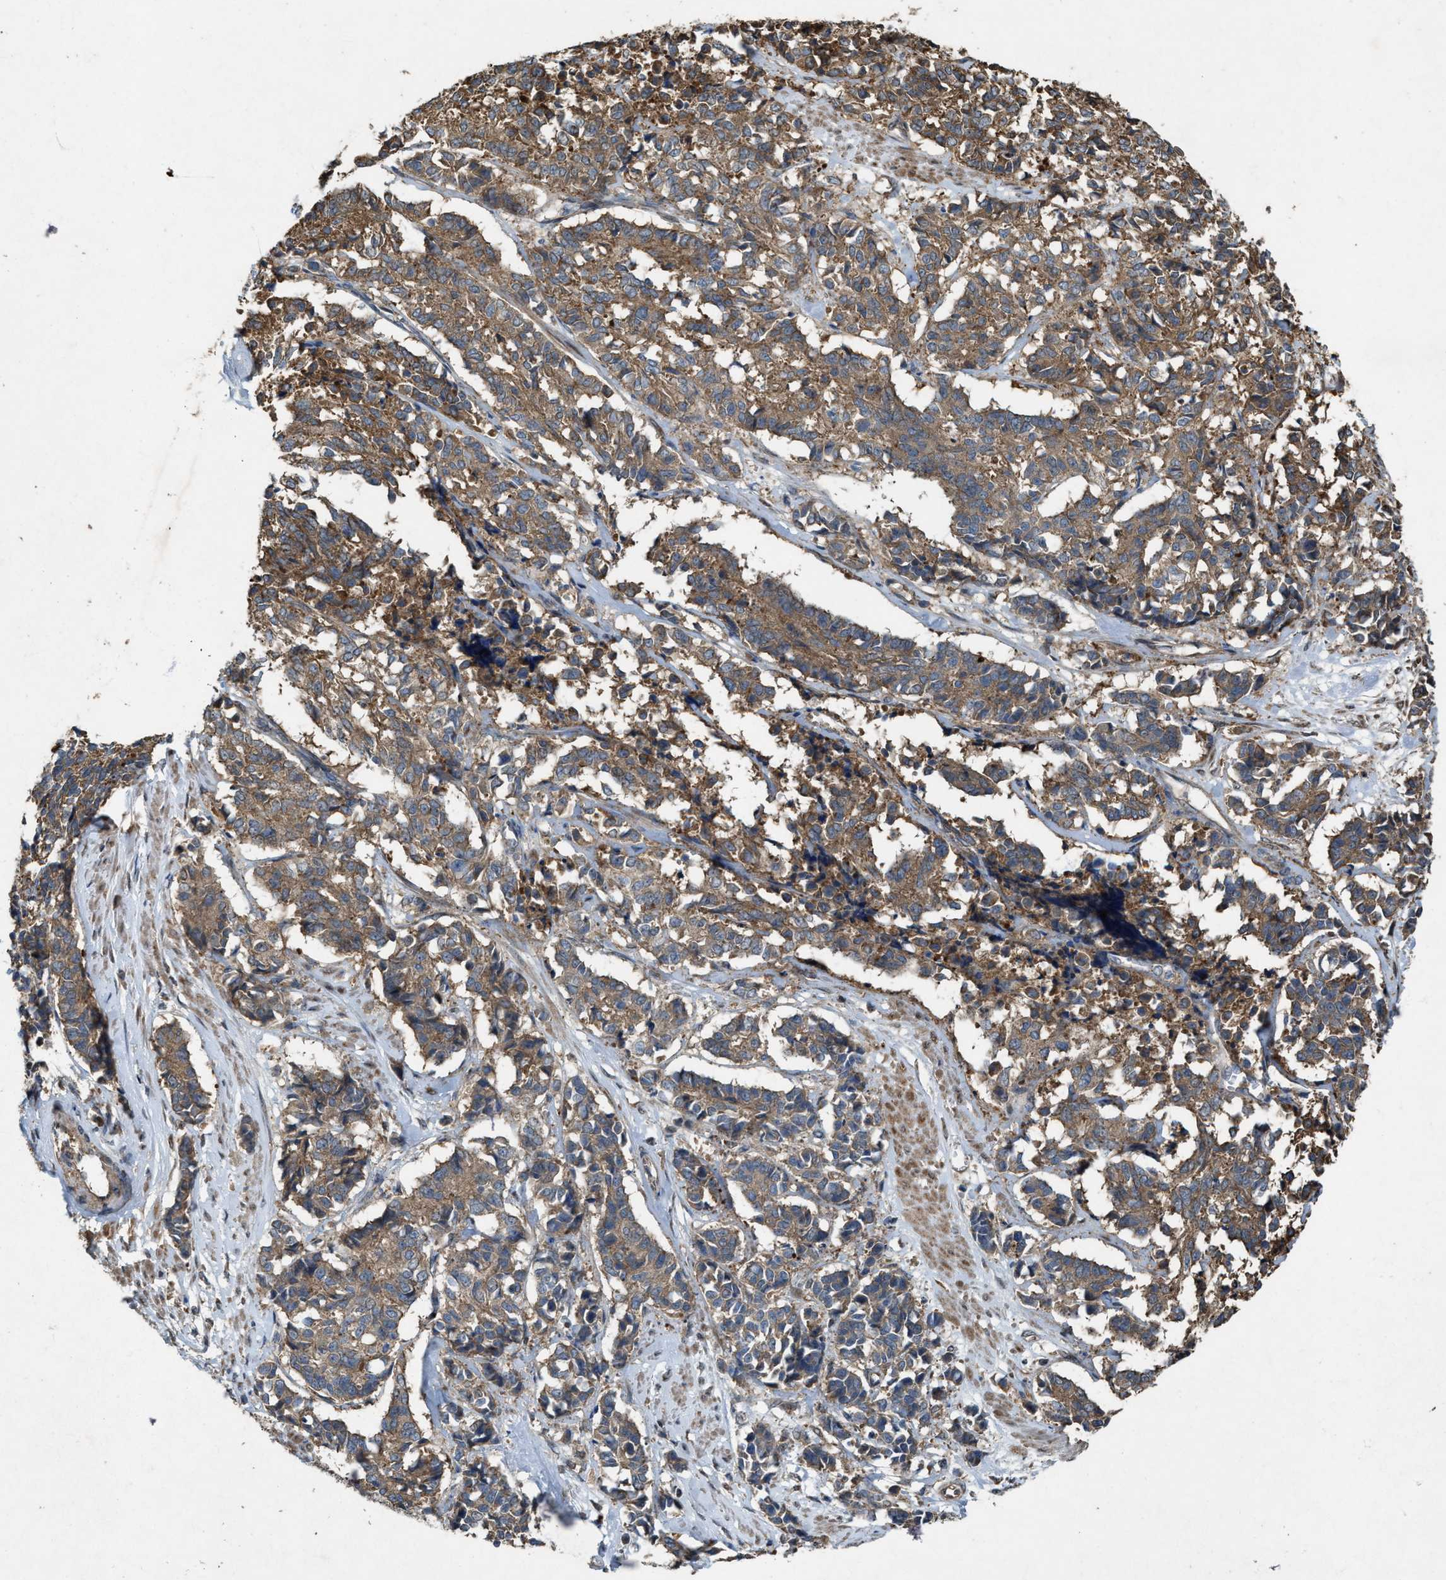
{"staining": {"intensity": "moderate", "quantity": ">75%", "location": "cytoplasmic/membranous"}, "tissue": "cervical cancer", "cell_type": "Tumor cells", "image_type": "cancer", "snomed": [{"axis": "morphology", "description": "Squamous cell carcinoma, NOS"}, {"axis": "topography", "description": "Cervix"}], "caption": "This image demonstrates cervical squamous cell carcinoma stained with IHC to label a protein in brown. The cytoplasmic/membranous of tumor cells show moderate positivity for the protein. Nuclei are counter-stained blue.", "gene": "PDP2", "patient": {"sex": "female", "age": 35}}